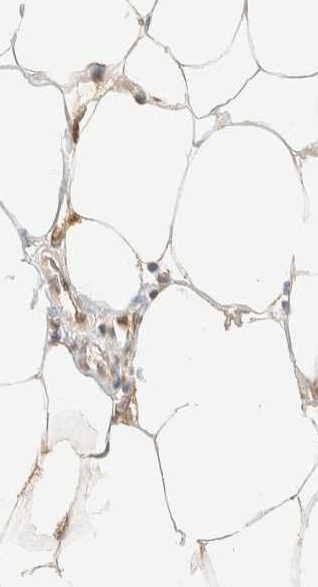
{"staining": {"intensity": "moderate", "quantity": ">75%", "location": "cytoplasmic/membranous,nuclear"}, "tissue": "adipose tissue", "cell_type": "Adipocytes", "image_type": "normal", "snomed": [{"axis": "morphology", "description": "Normal tissue, NOS"}, {"axis": "morphology", "description": "Adenocarcinoma, NOS"}, {"axis": "topography", "description": "Colon"}, {"axis": "topography", "description": "Peripheral nerve tissue"}], "caption": "Moderate cytoplasmic/membranous,nuclear protein positivity is present in approximately >75% of adipocytes in adipose tissue.", "gene": "S100A13", "patient": {"sex": "male", "age": 14}}